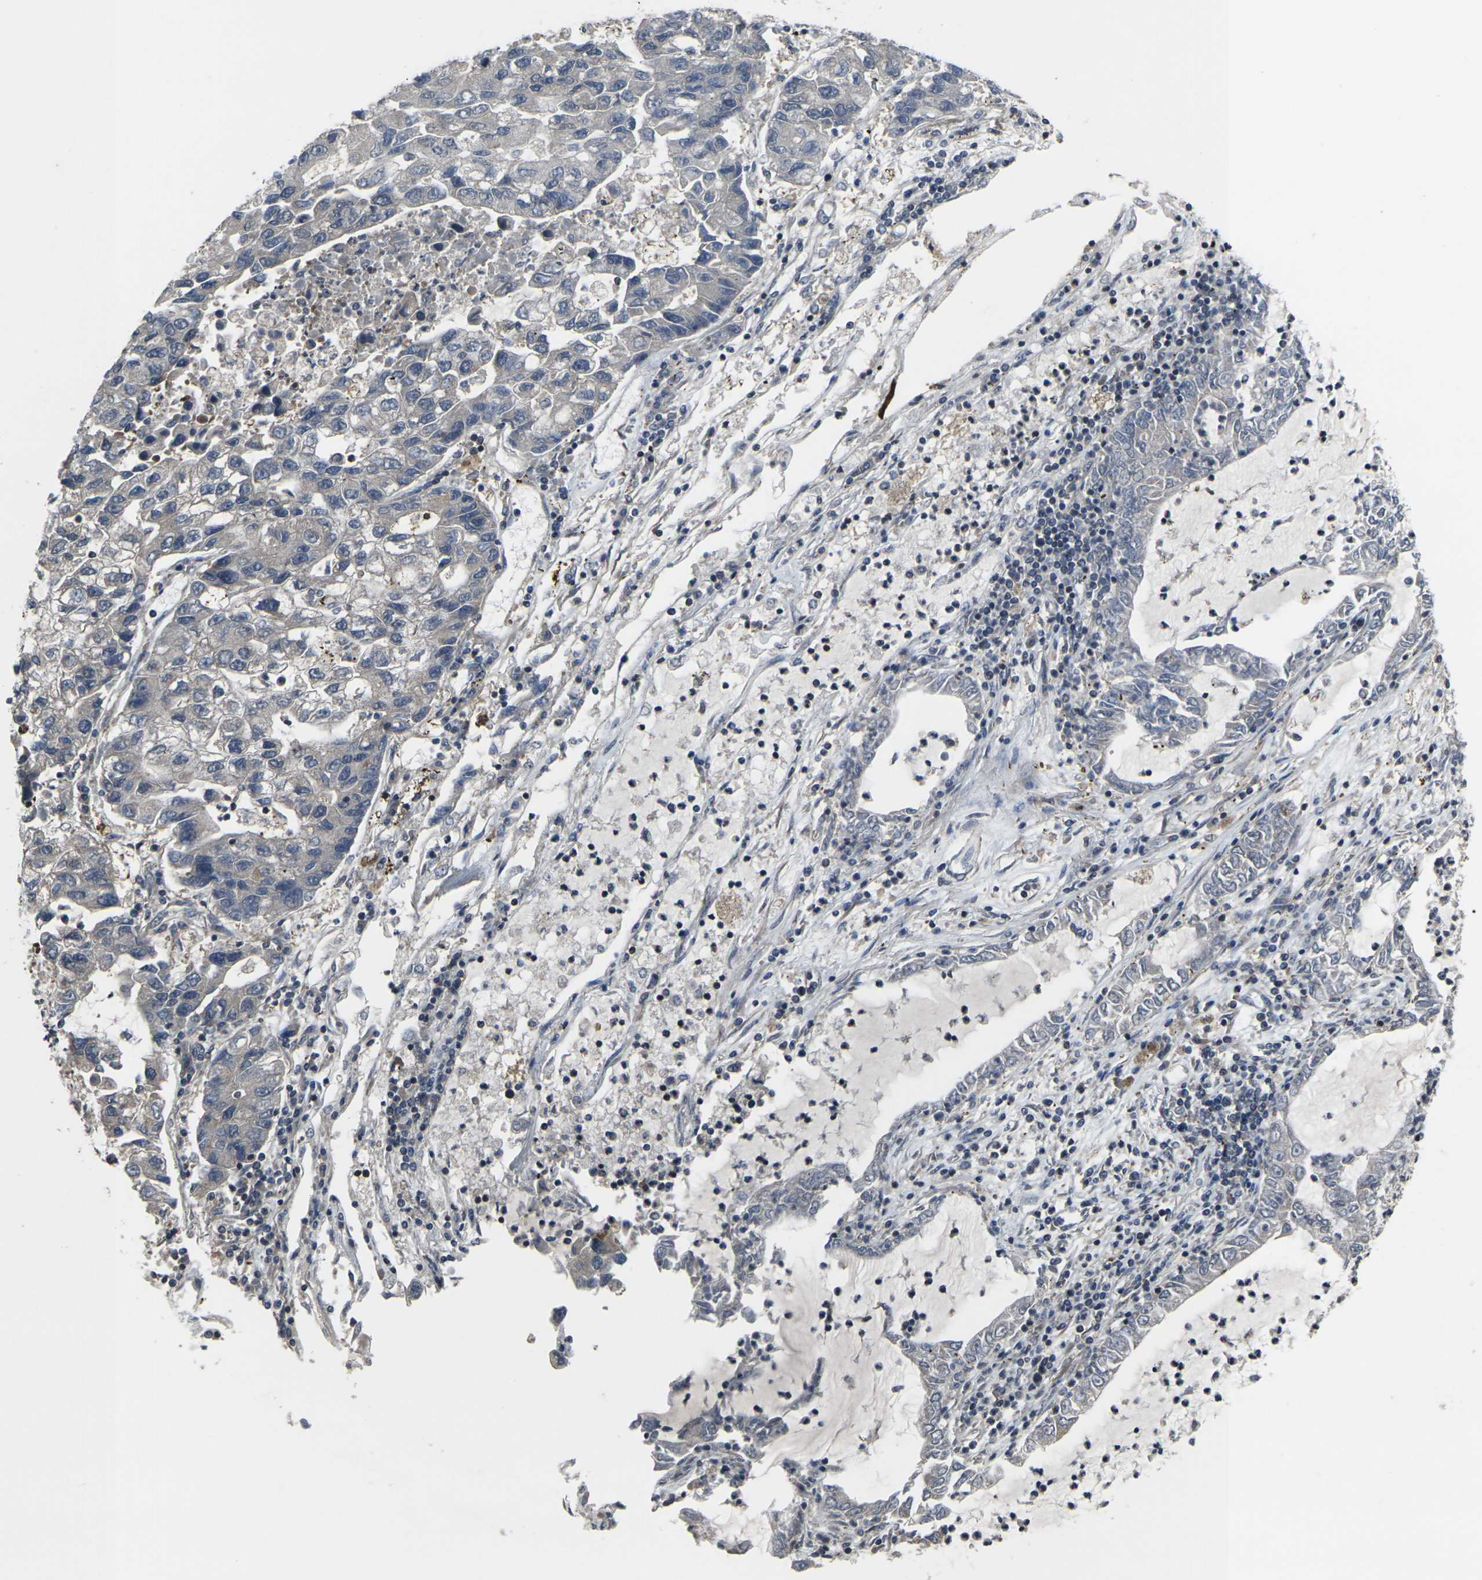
{"staining": {"intensity": "weak", "quantity": ">75%", "location": "cytoplasmic/membranous"}, "tissue": "lung cancer", "cell_type": "Tumor cells", "image_type": "cancer", "snomed": [{"axis": "morphology", "description": "Adenocarcinoma, NOS"}, {"axis": "topography", "description": "Lung"}], "caption": "An immunohistochemistry (IHC) photomicrograph of neoplastic tissue is shown. Protein staining in brown shows weak cytoplasmic/membranous positivity in adenocarcinoma (lung) within tumor cells.", "gene": "PRKACB", "patient": {"sex": "female", "age": 51}}